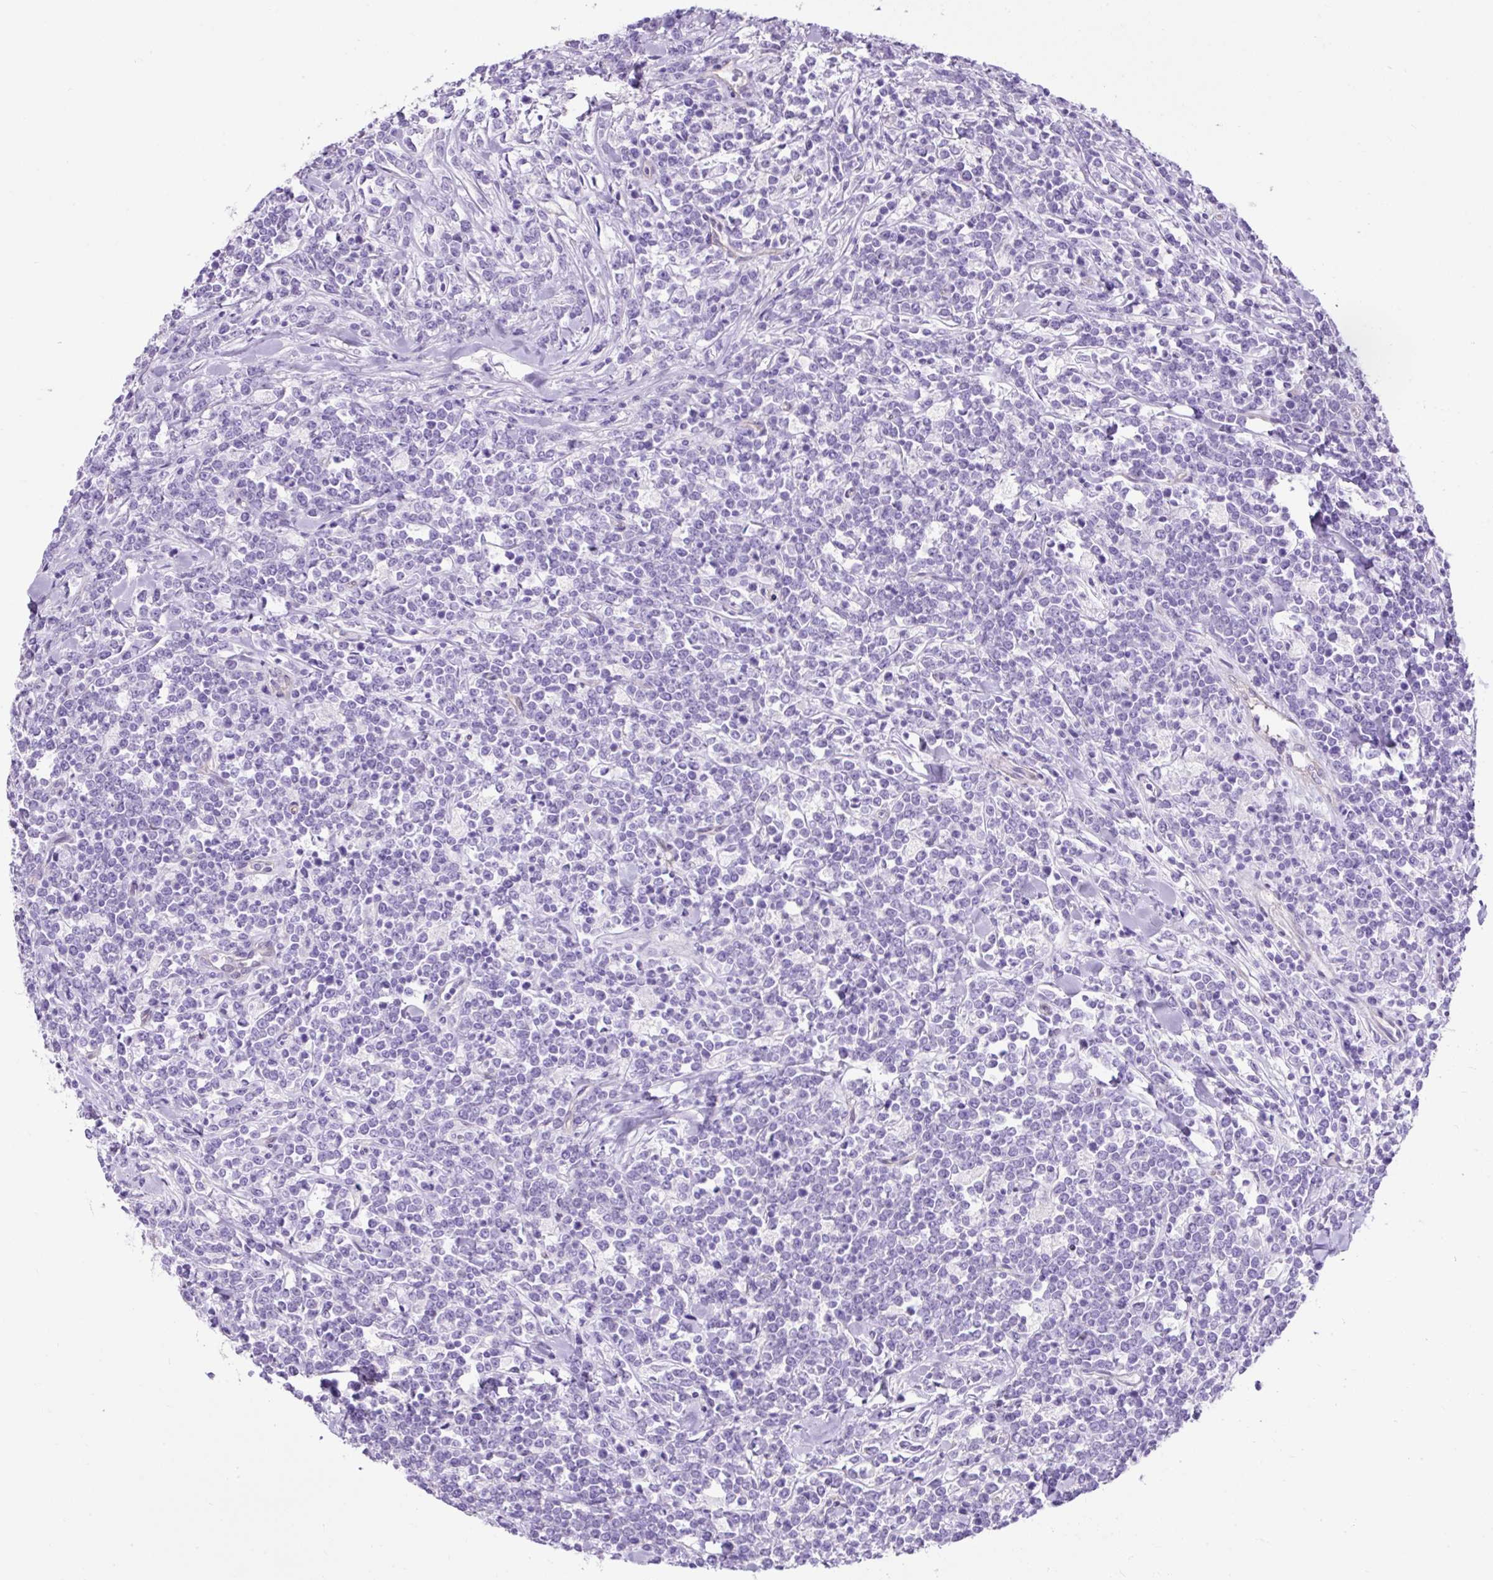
{"staining": {"intensity": "negative", "quantity": "none", "location": "none"}, "tissue": "lymphoma", "cell_type": "Tumor cells", "image_type": "cancer", "snomed": [{"axis": "morphology", "description": "Malignant lymphoma, non-Hodgkin's type, High grade"}, {"axis": "topography", "description": "Small intestine"}, {"axis": "topography", "description": "Colon"}], "caption": "An immunohistochemistry (IHC) photomicrograph of malignant lymphoma, non-Hodgkin's type (high-grade) is shown. There is no staining in tumor cells of malignant lymphoma, non-Hodgkin's type (high-grade).", "gene": "KRT12", "patient": {"sex": "male", "age": 8}}